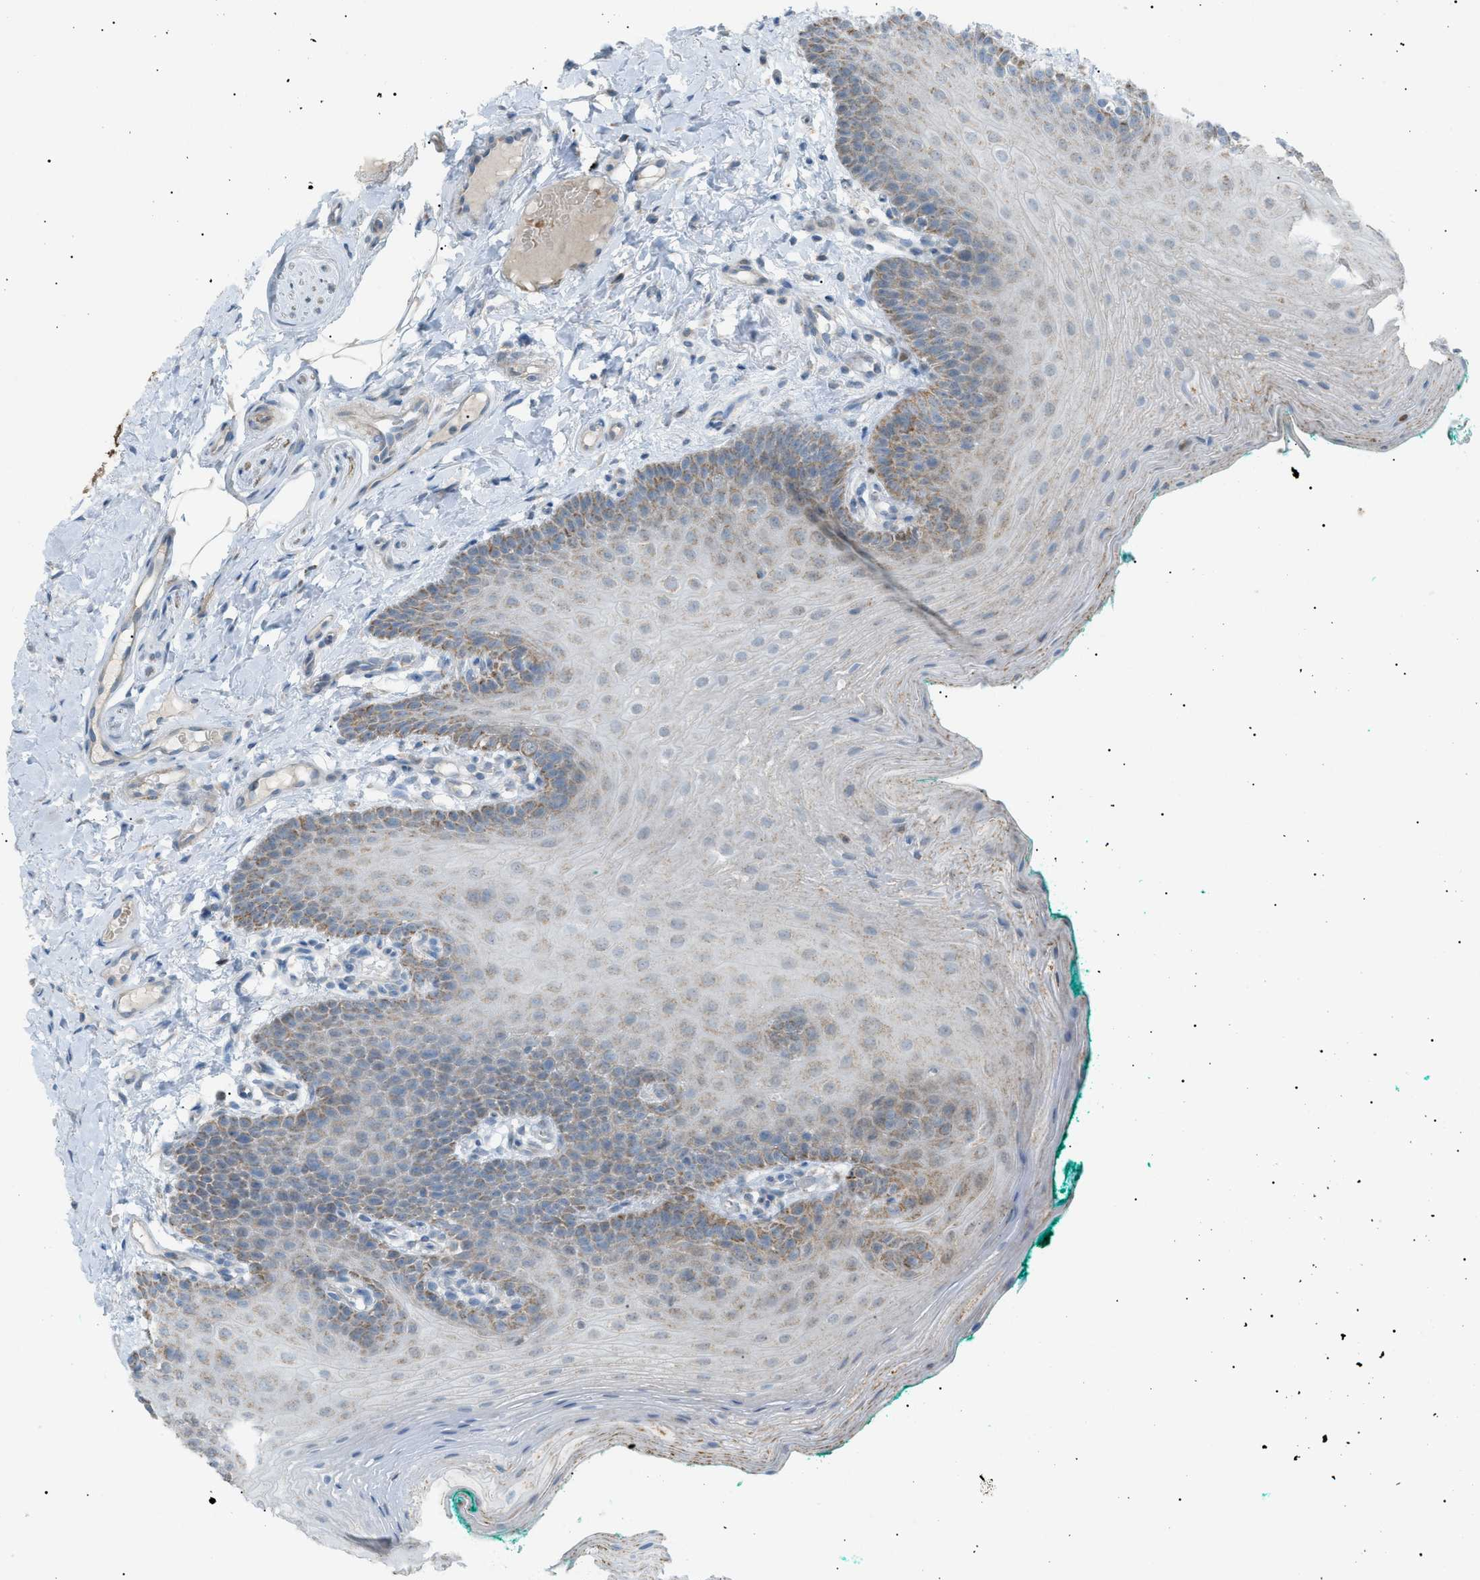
{"staining": {"intensity": "moderate", "quantity": "<25%", "location": "cytoplasmic/membranous"}, "tissue": "oral mucosa", "cell_type": "Squamous epithelial cells", "image_type": "normal", "snomed": [{"axis": "morphology", "description": "Normal tissue, NOS"}, {"axis": "topography", "description": "Oral tissue"}], "caption": "Immunohistochemistry (IHC) staining of benign oral mucosa, which demonstrates low levels of moderate cytoplasmic/membranous staining in about <25% of squamous epithelial cells indicating moderate cytoplasmic/membranous protein positivity. The staining was performed using DAB (brown) for protein detection and nuclei were counterstained in hematoxylin (blue).", "gene": "ZNF516", "patient": {"sex": "male", "age": 58}}